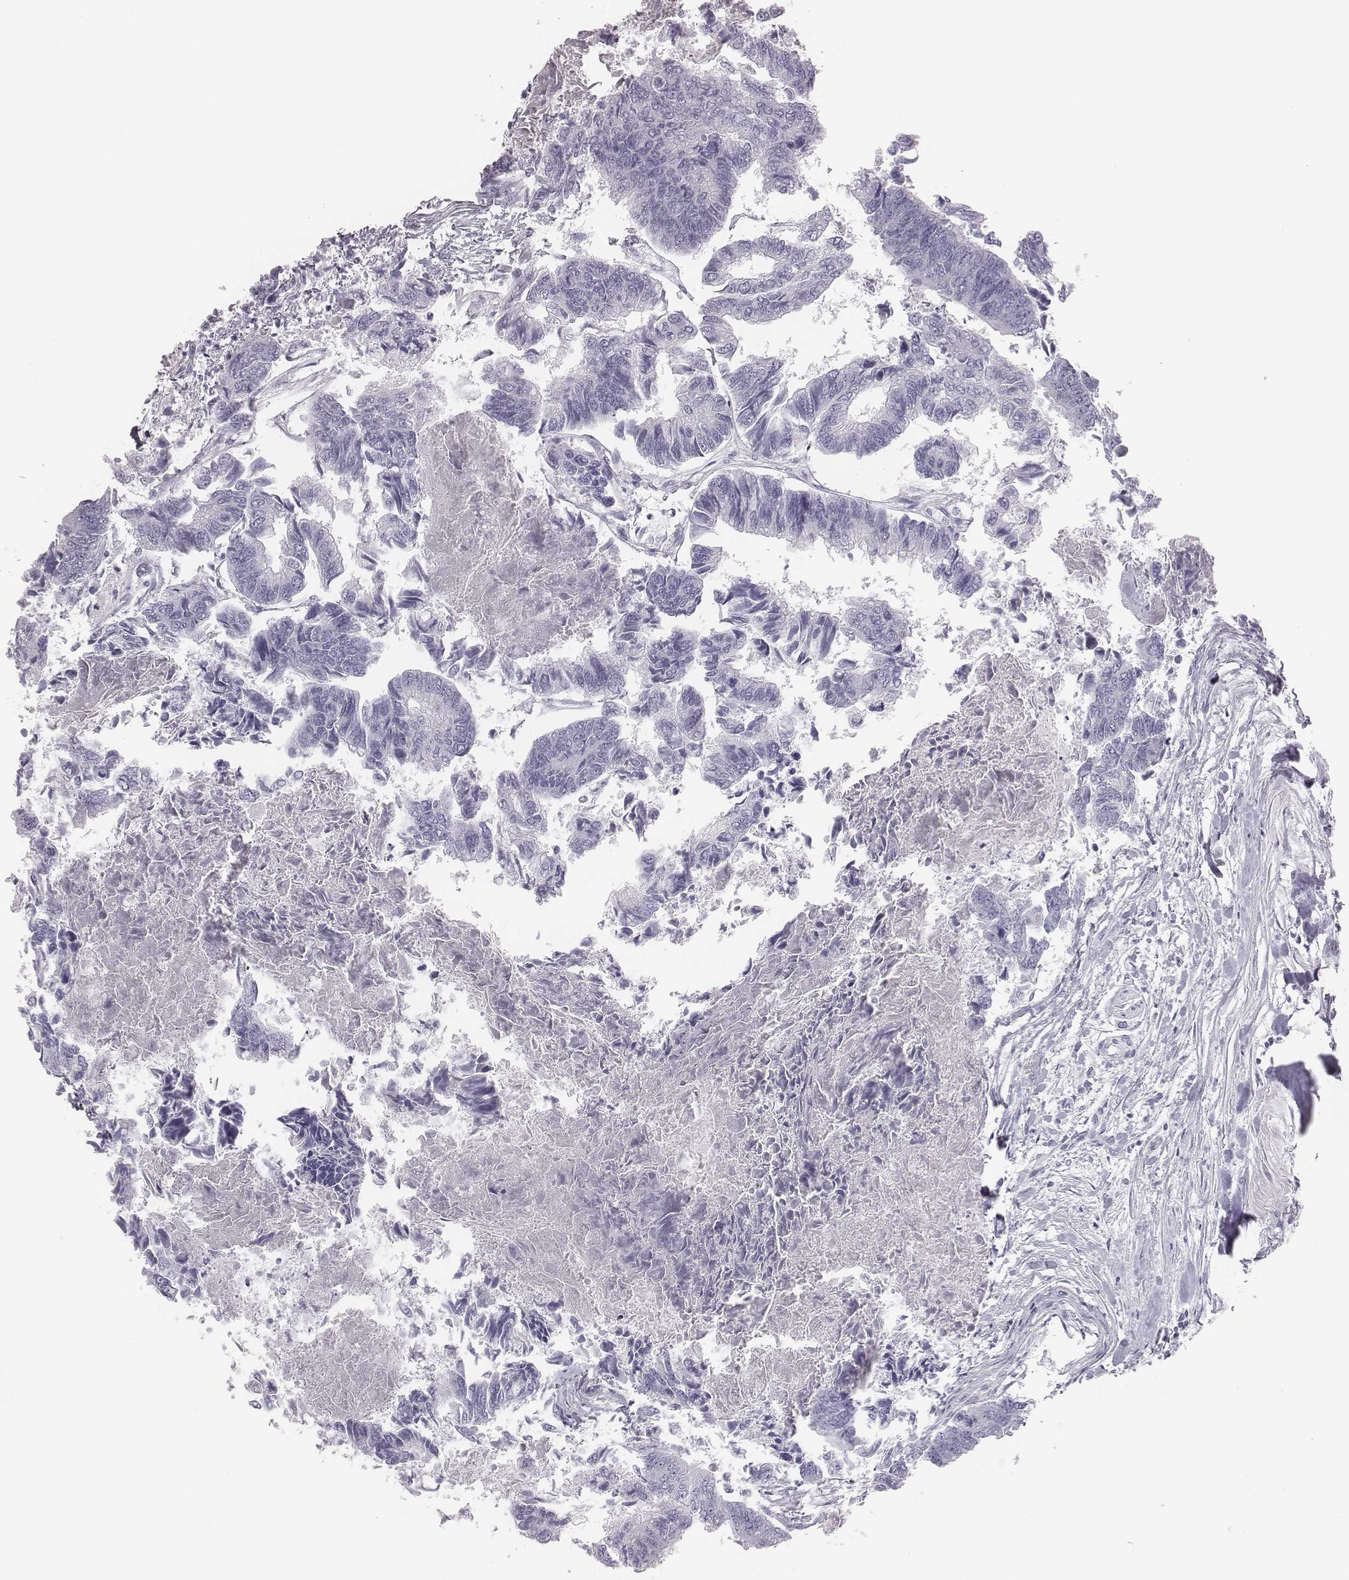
{"staining": {"intensity": "negative", "quantity": "none", "location": "none"}, "tissue": "colorectal cancer", "cell_type": "Tumor cells", "image_type": "cancer", "snomed": [{"axis": "morphology", "description": "Adenocarcinoma, NOS"}, {"axis": "topography", "description": "Colon"}], "caption": "This is an immunohistochemistry (IHC) micrograph of colorectal cancer. There is no positivity in tumor cells.", "gene": "C6orf58", "patient": {"sex": "female", "age": 65}}